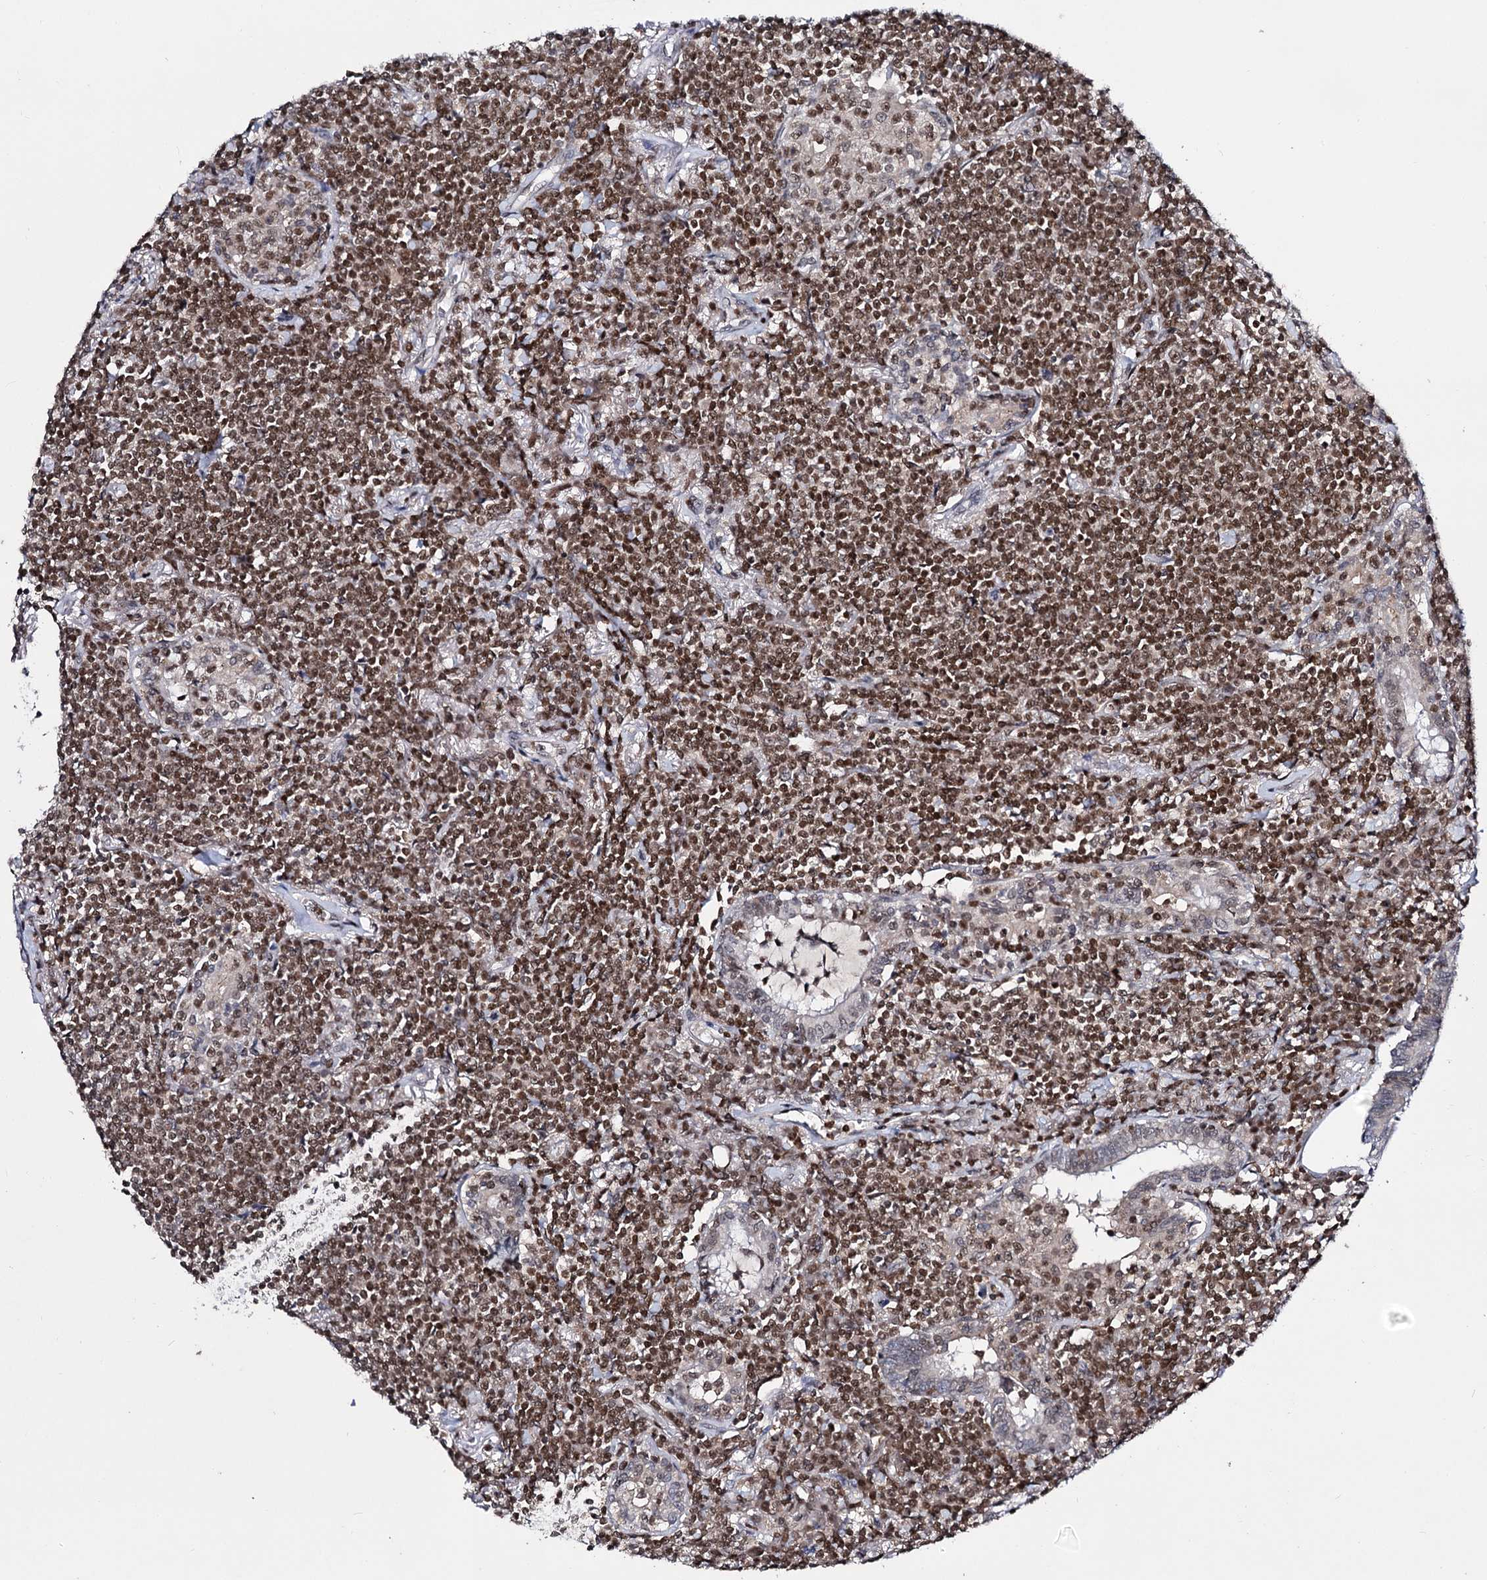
{"staining": {"intensity": "moderate", "quantity": ">75%", "location": "cytoplasmic/membranous,nuclear"}, "tissue": "lymphoma", "cell_type": "Tumor cells", "image_type": "cancer", "snomed": [{"axis": "morphology", "description": "Malignant lymphoma, non-Hodgkin's type, Low grade"}, {"axis": "topography", "description": "Lung"}], "caption": "Lymphoma stained with a brown dye displays moderate cytoplasmic/membranous and nuclear positive positivity in approximately >75% of tumor cells.", "gene": "SMCHD1", "patient": {"sex": "female", "age": 71}}